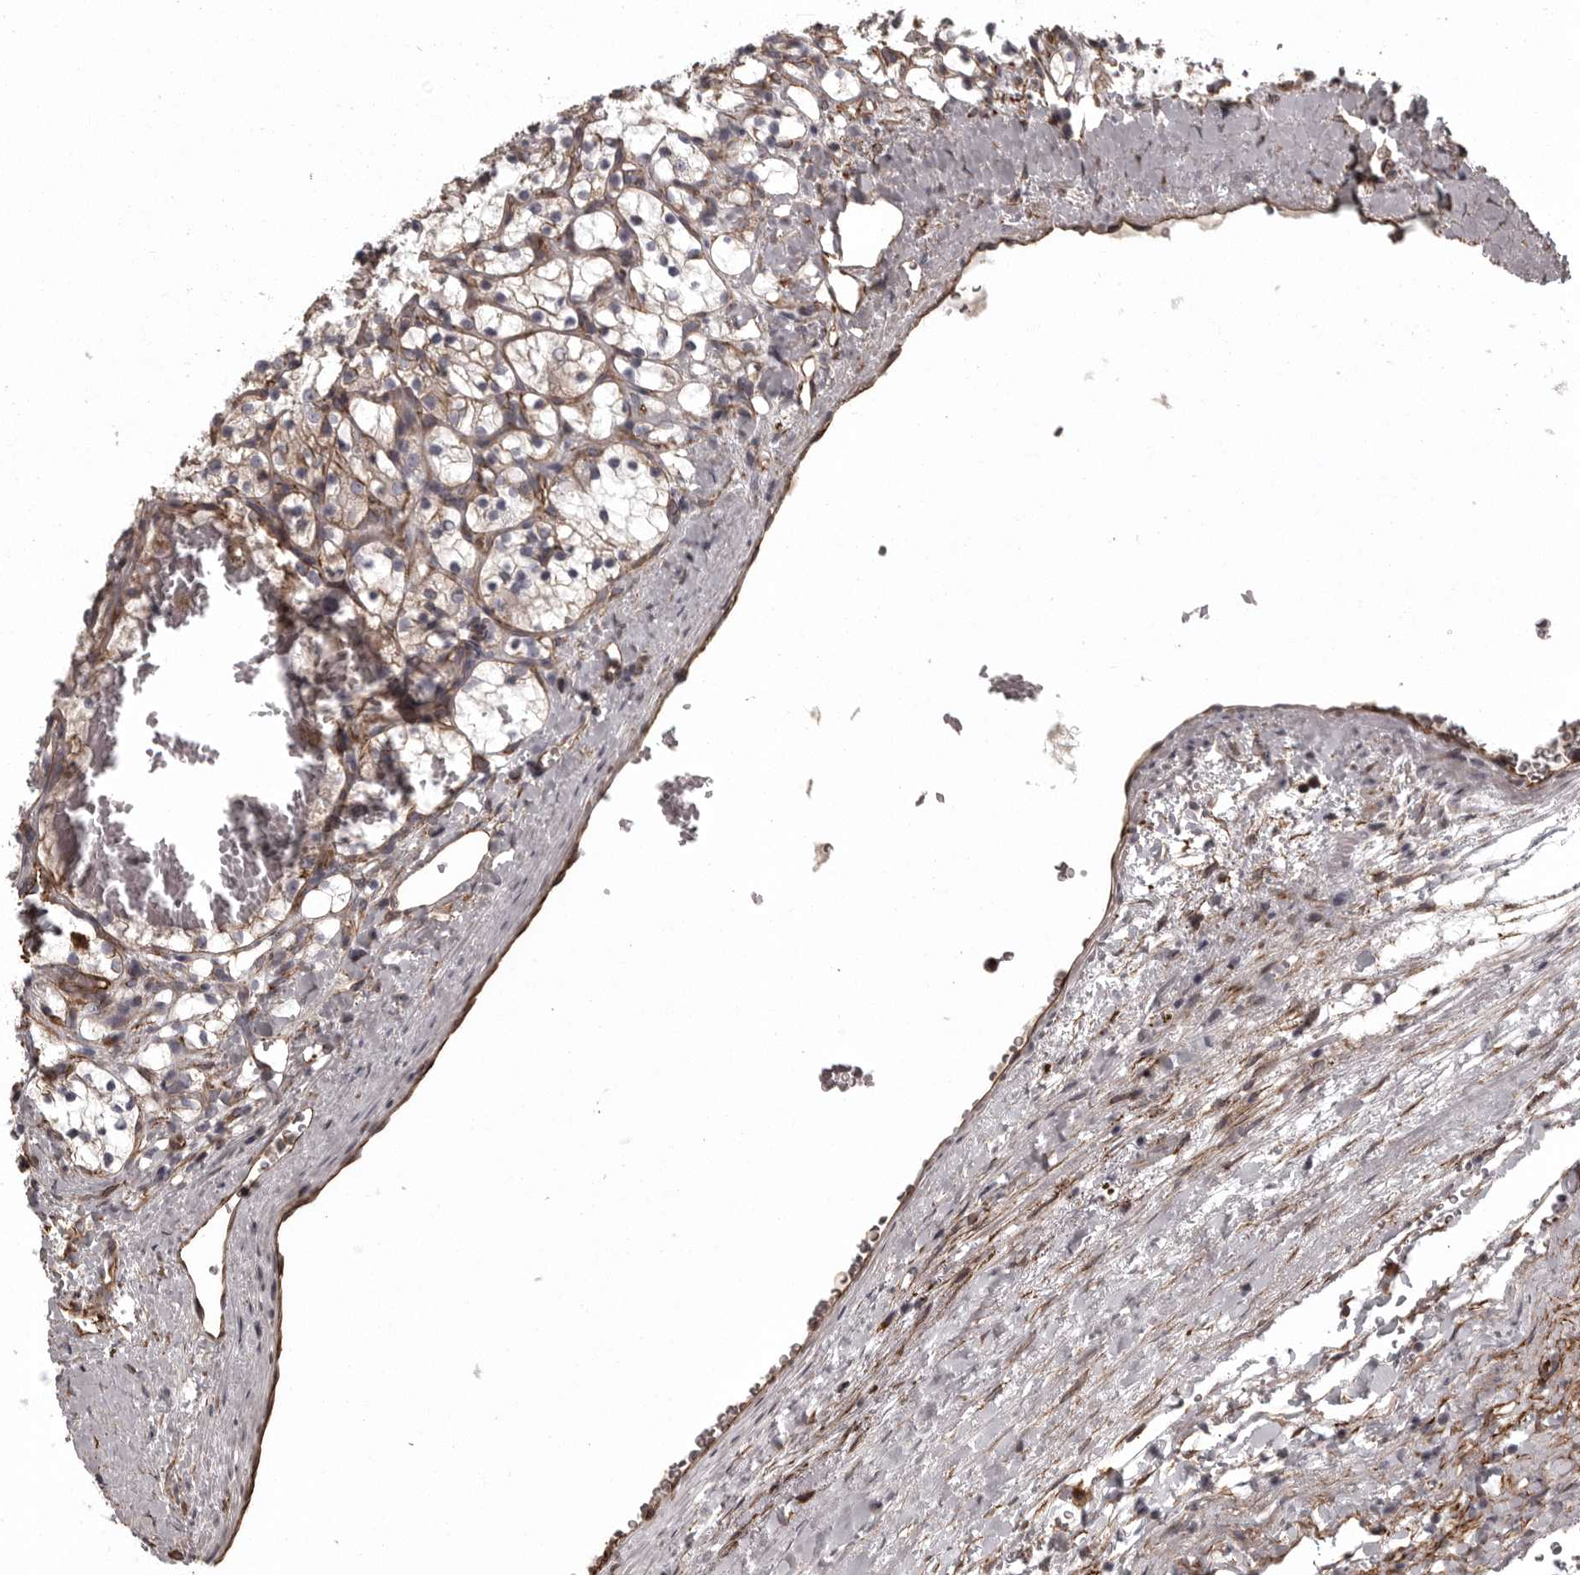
{"staining": {"intensity": "weak", "quantity": ">75%", "location": "cytoplasmic/membranous"}, "tissue": "renal cancer", "cell_type": "Tumor cells", "image_type": "cancer", "snomed": [{"axis": "morphology", "description": "Adenocarcinoma, NOS"}, {"axis": "topography", "description": "Kidney"}], "caption": "High-magnification brightfield microscopy of renal cancer (adenocarcinoma) stained with DAB (3,3'-diaminobenzidine) (brown) and counterstained with hematoxylin (blue). tumor cells exhibit weak cytoplasmic/membranous expression is appreciated in about>75% of cells.", "gene": "FAAP100", "patient": {"sex": "female", "age": 69}}